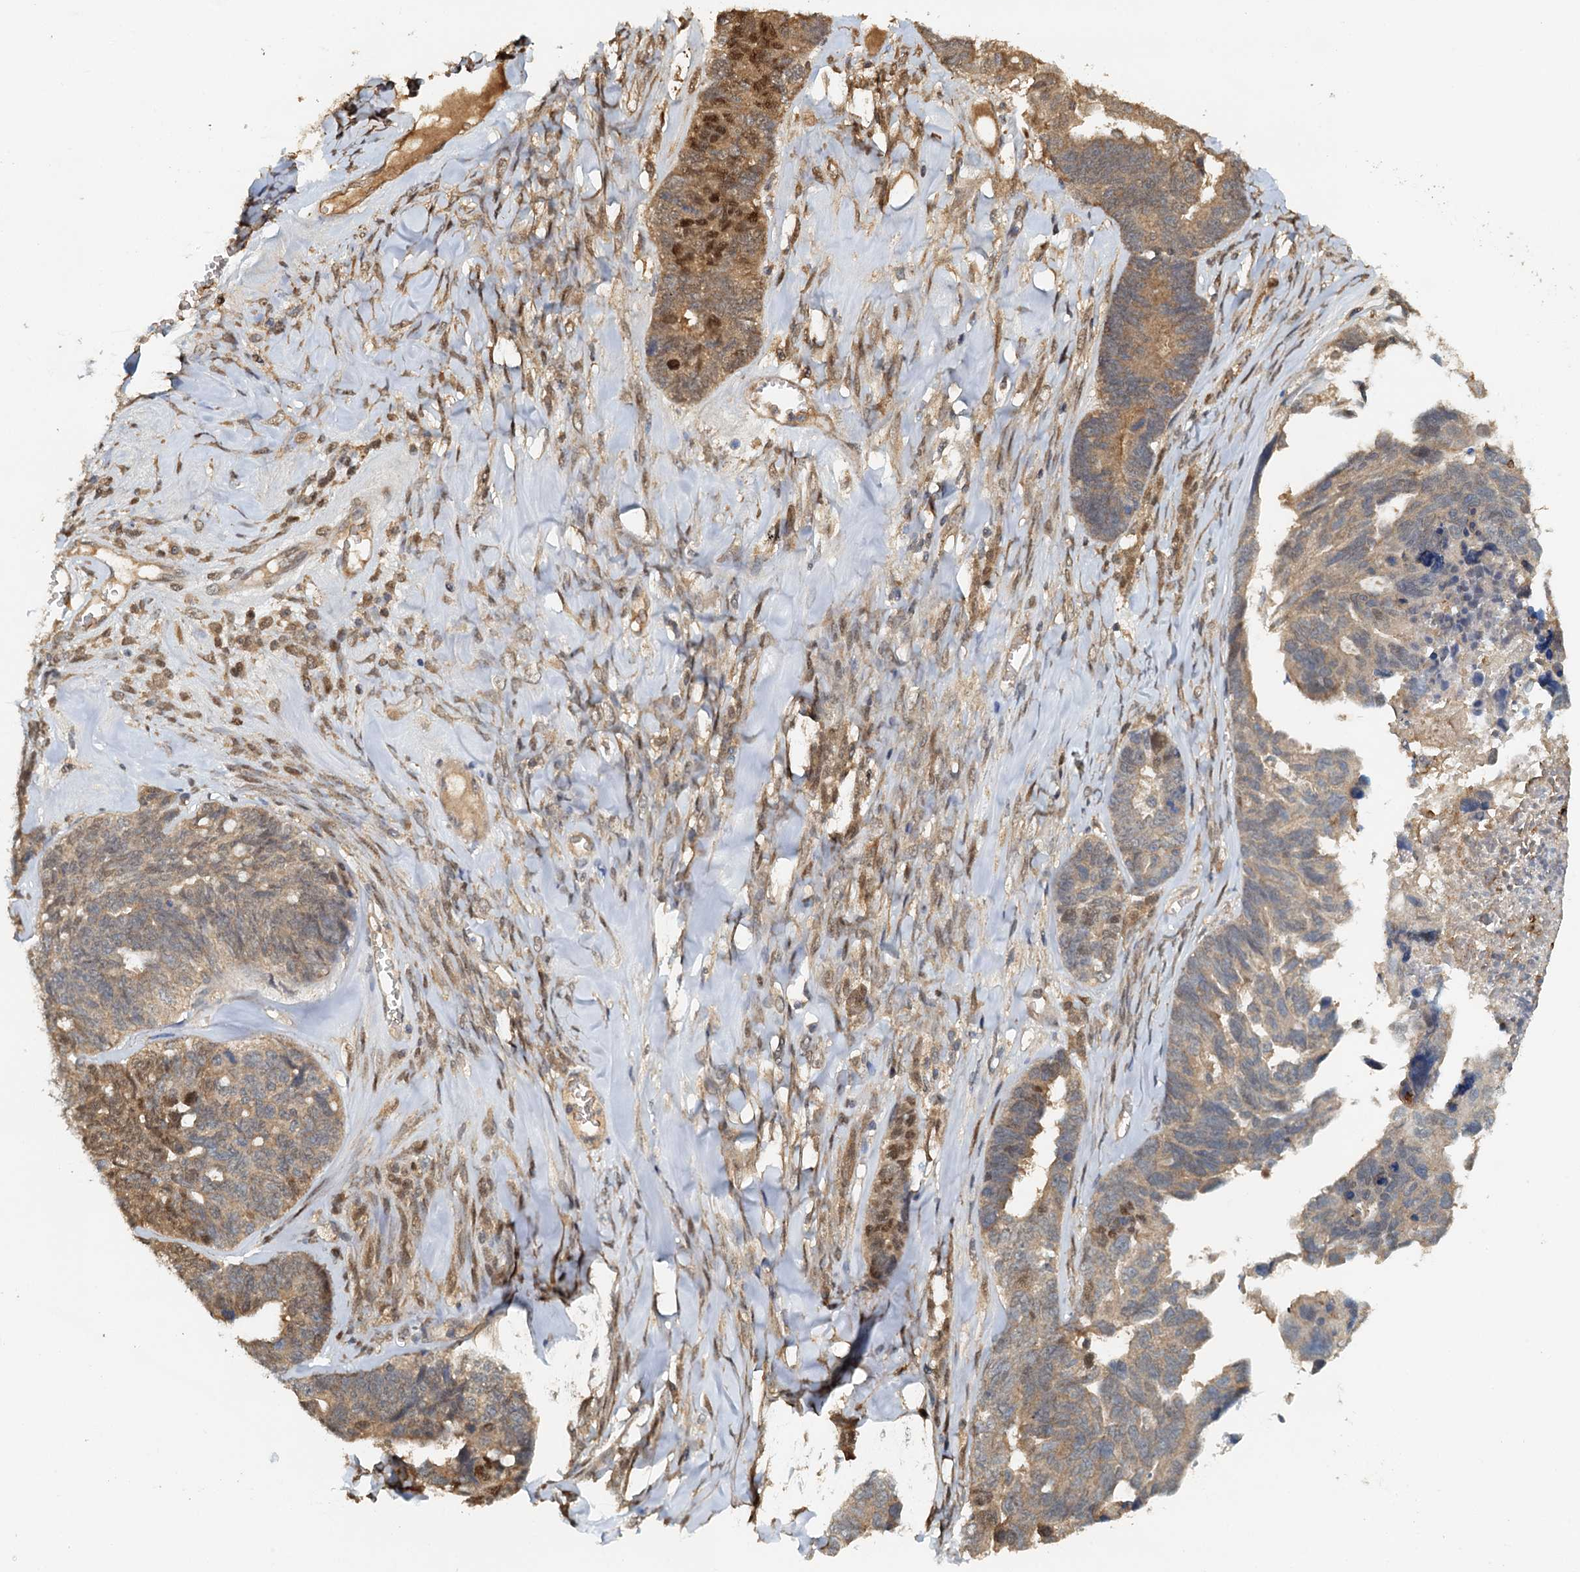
{"staining": {"intensity": "moderate", "quantity": "25%-75%", "location": "cytoplasmic/membranous,nuclear"}, "tissue": "ovarian cancer", "cell_type": "Tumor cells", "image_type": "cancer", "snomed": [{"axis": "morphology", "description": "Cystadenocarcinoma, serous, NOS"}, {"axis": "topography", "description": "Ovary"}], "caption": "Brown immunohistochemical staining in ovarian cancer (serous cystadenocarcinoma) reveals moderate cytoplasmic/membranous and nuclear positivity in about 25%-75% of tumor cells. (Stains: DAB in brown, nuclei in blue, Microscopy: brightfield microscopy at high magnification).", "gene": "UBL7", "patient": {"sex": "female", "age": 79}}